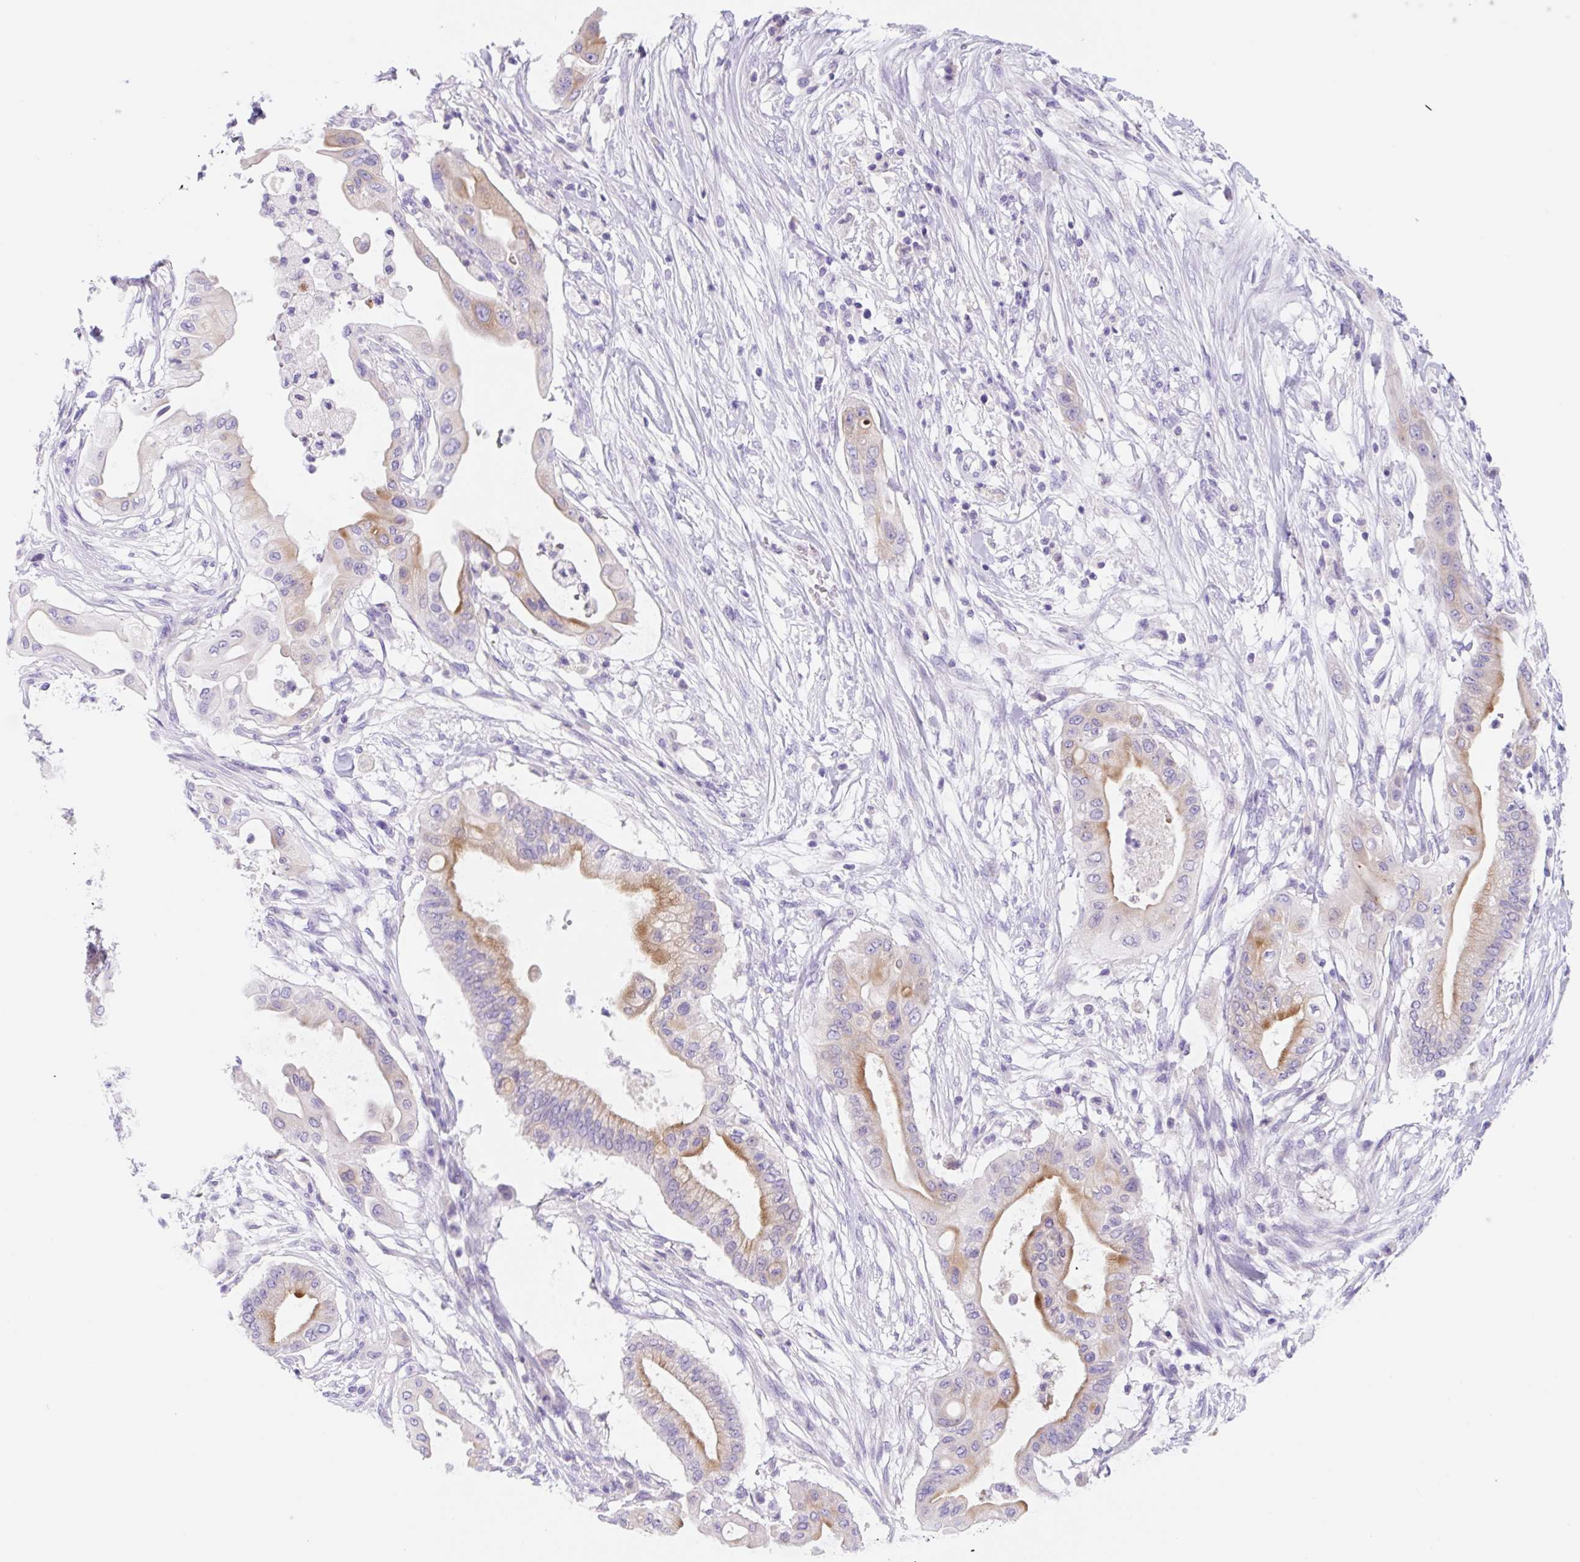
{"staining": {"intensity": "weak", "quantity": "<25%", "location": "cytoplasmic/membranous"}, "tissue": "pancreatic cancer", "cell_type": "Tumor cells", "image_type": "cancer", "snomed": [{"axis": "morphology", "description": "Adenocarcinoma, NOS"}, {"axis": "topography", "description": "Pancreas"}], "caption": "Immunohistochemistry micrograph of neoplastic tissue: human pancreatic adenocarcinoma stained with DAB shows no significant protein staining in tumor cells.", "gene": "KLK8", "patient": {"sex": "male", "age": 68}}